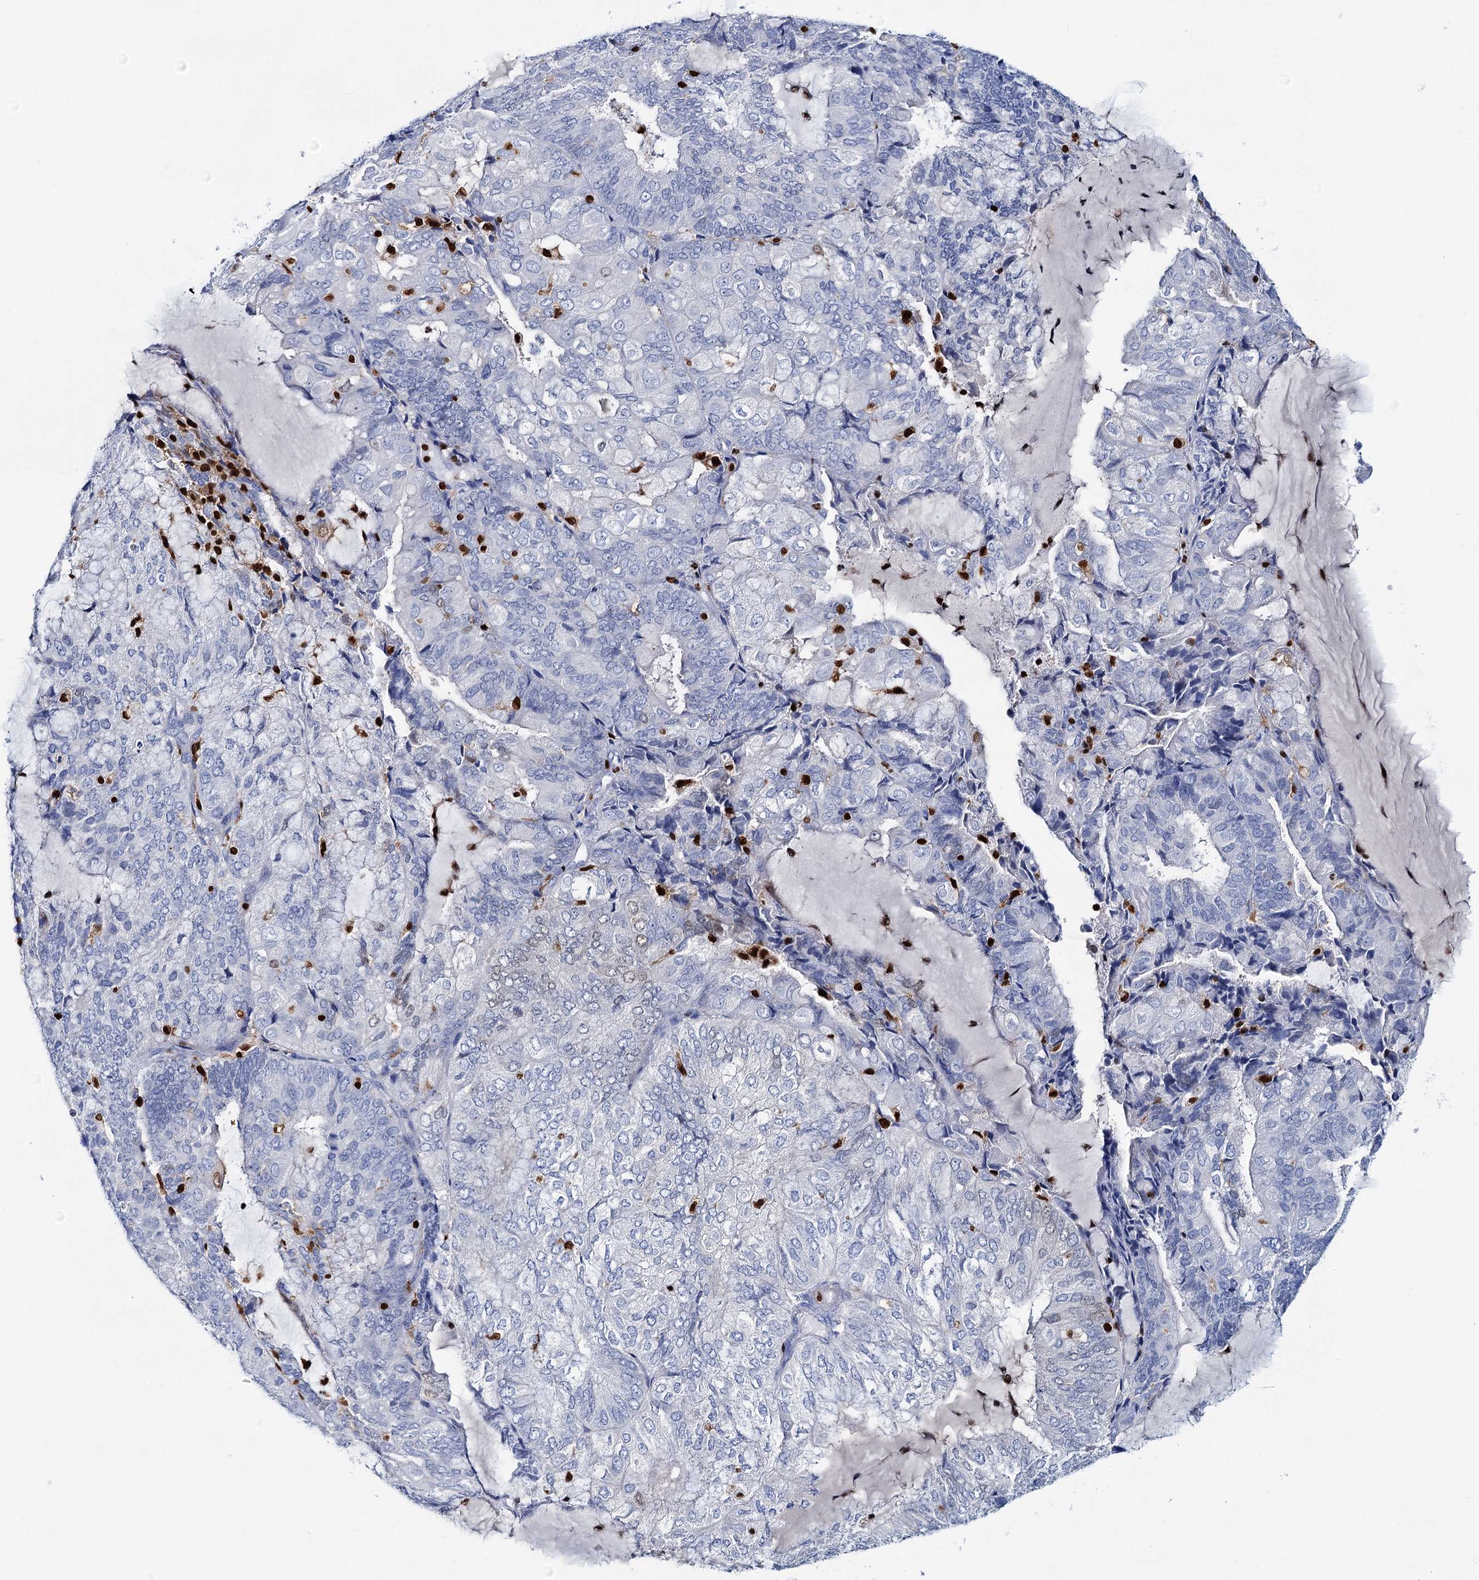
{"staining": {"intensity": "negative", "quantity": "none", "location": "none"}, "tissue": "endometrial cancer", "cell_type": "Tumor cells", "image_type": "cancer", "snomed": [{"axis": "morphology", "description": "Adenocarcinoma, NOS"}, {"axis": "topography", "description": "Endometrium"}], "caption": "This is a photomicrograph of IHC staining of endometrial adenocarcinoma, which shows no staining in tumor cells.", "gene": "CELF2", "patient": {"sex": "female", "age": 81}}